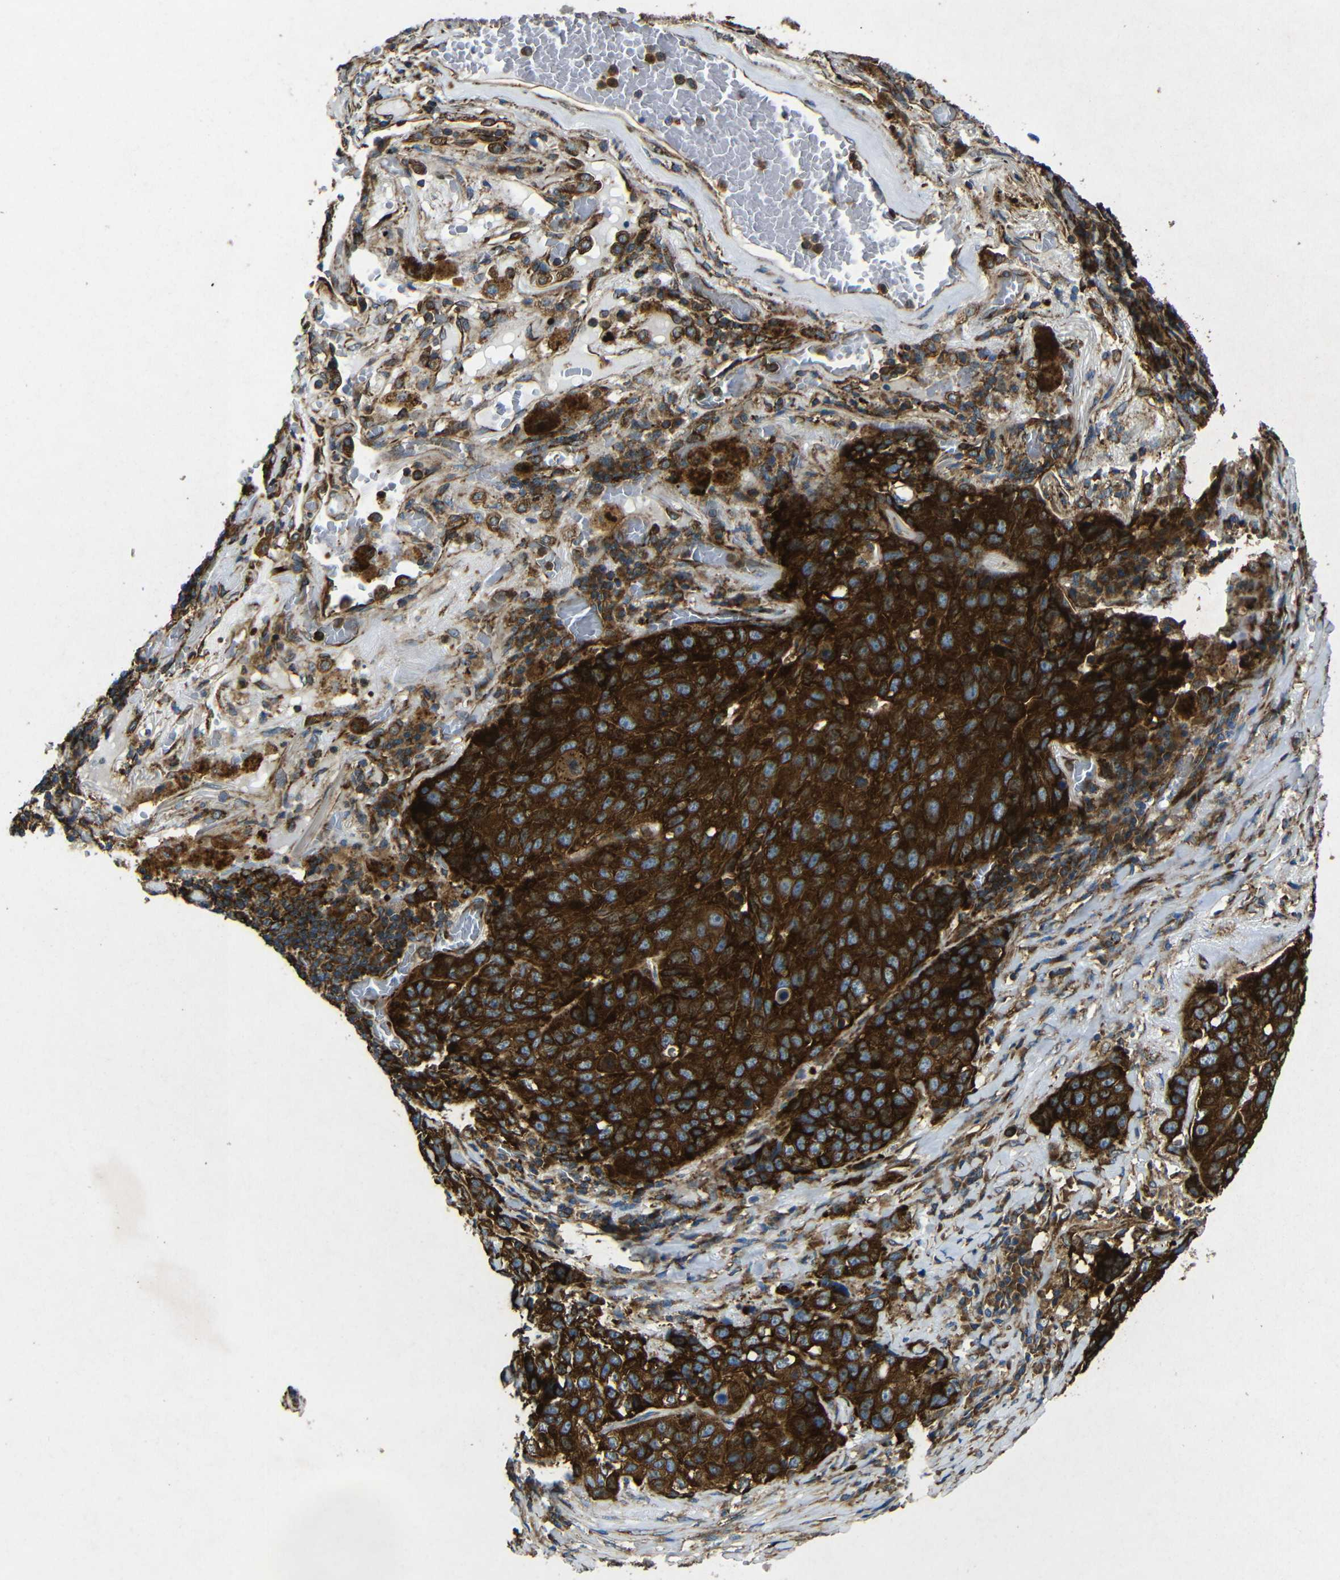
{"staining": {"intensity": "strong", "quantity": ">75%", "location": "cytoplasmic/membranous"}, "tissue": "lung cancer", "cell_type": "Tumor cells", "image_type": "cancer", "snomed": [{"axis": "morphology", "description": "Squamous cell carcinoma, NOS"}, {"axis": "topography", "description": "Lung"}], "caption": "Immunohistochemistry (IHC) micrograph of neoplastic tissue: human lung cancer (squamous cell carcinoma) stained using immunohistochemistry (IHC) exhibits high levels of strong protein expression localized specifically in the cytoplasmic/membranous of tumor cells, appearing as a cytoplasmic/membranous brown color.", "gene": "BTF3", "patient": {"sex": "male", "age": 57}}